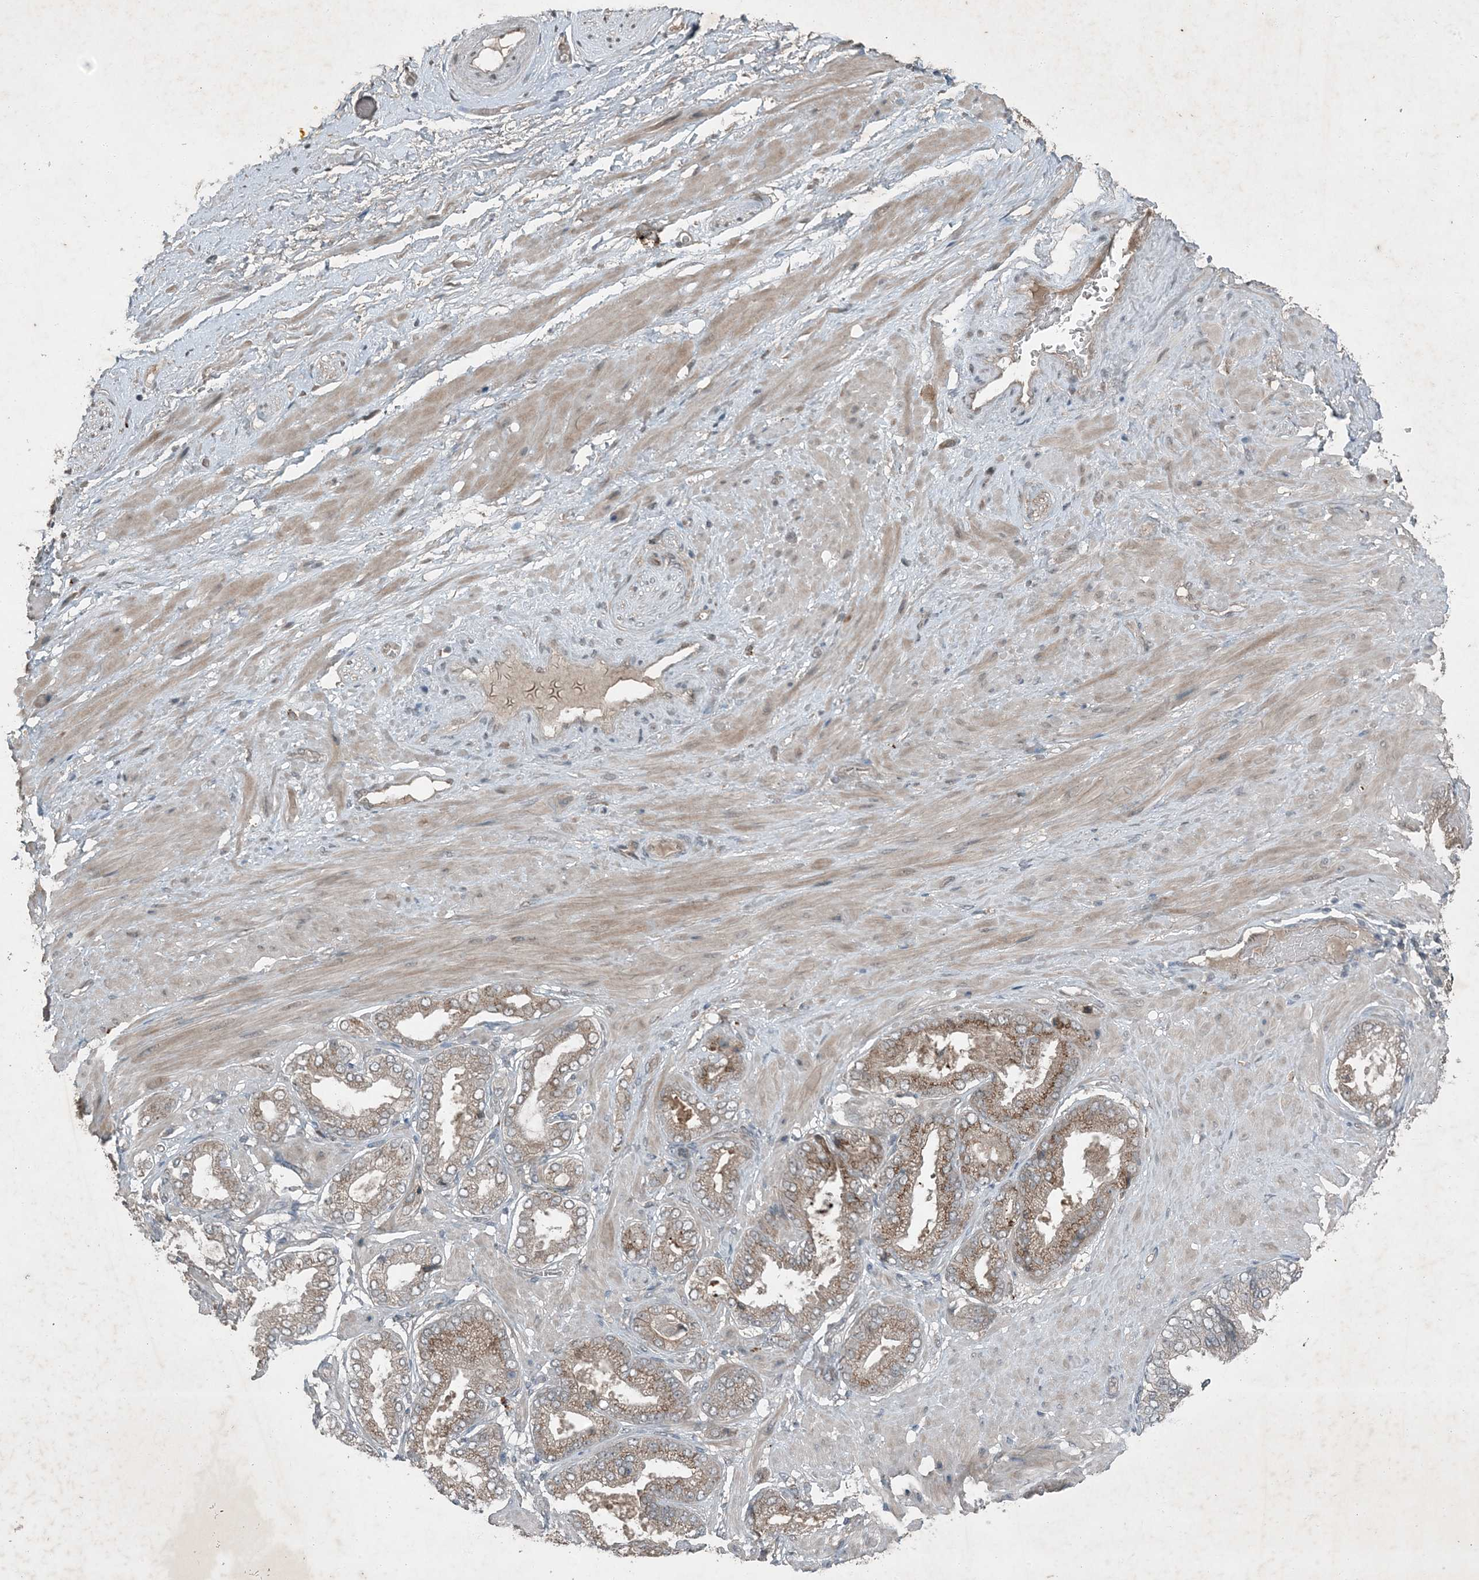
{"staining": {"intensity": "moderate", "quantity": "<25%", "location": "cytoplasmic/membranous"}, "tissue": "adipose tissue", "cell_type": "Adipocytes", "image_type": "normal", "snomed": [{"axis": "morphology", "description": "Normal tissue, NOS"}, {"axis": "morphology", "description": "Adenocarcinoma, Low grade"}, {"axis": "topography", "description": "Prostate"}, {"axis": "topography", "description": "Peripheral nerve tissue"}], "caption": "A brown stain labels moderate cytoplasmic/membranous expression of a protein in adipocytes of normal human adipose tissue. (Stains: DAB (3,3'-diaminobenzidine) in brown, nuclei in blue, Microscopy: brightfield microscopy at high magnification).", "gene": "MDN1", "patient": {"sex": "male", "age": 63}}